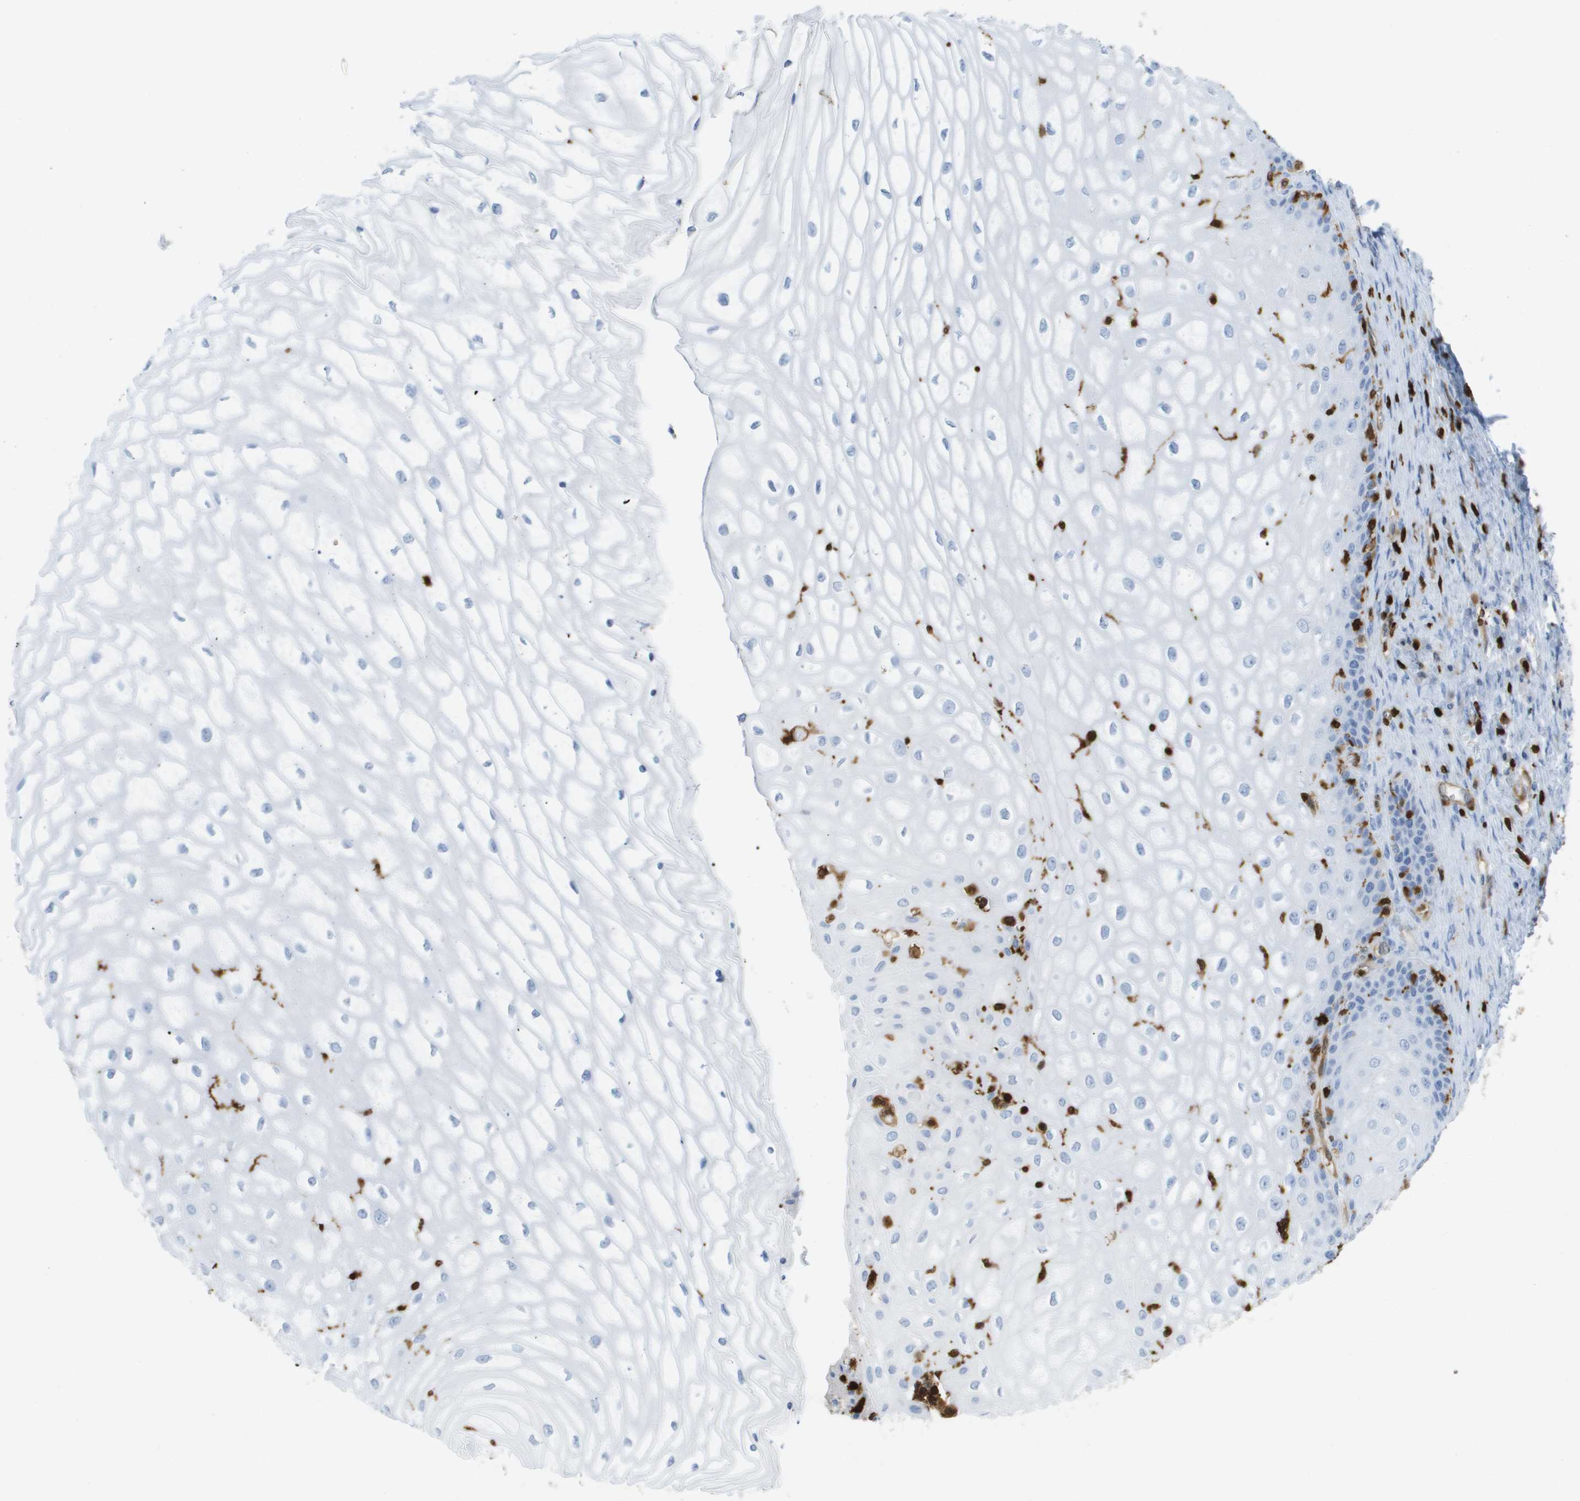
{"staining": {"intensity": "negative", "quantity": "none", "location": "none"}, "tissue": "cervical cancer", "cell_type": "Tumor cells", "image_type": "cancer", "snomed": [{"axis": "morphology", "description": "Adenocarcinoma, NOS"}, {"axis": "topography", "description": "Cervix"}], "caption": "Tumor cells are negative for protein expression in human cervical cancer (adenocarcinoma).", "gene": "DOCK5", "patient": {"sex": "female", "age": 44}}